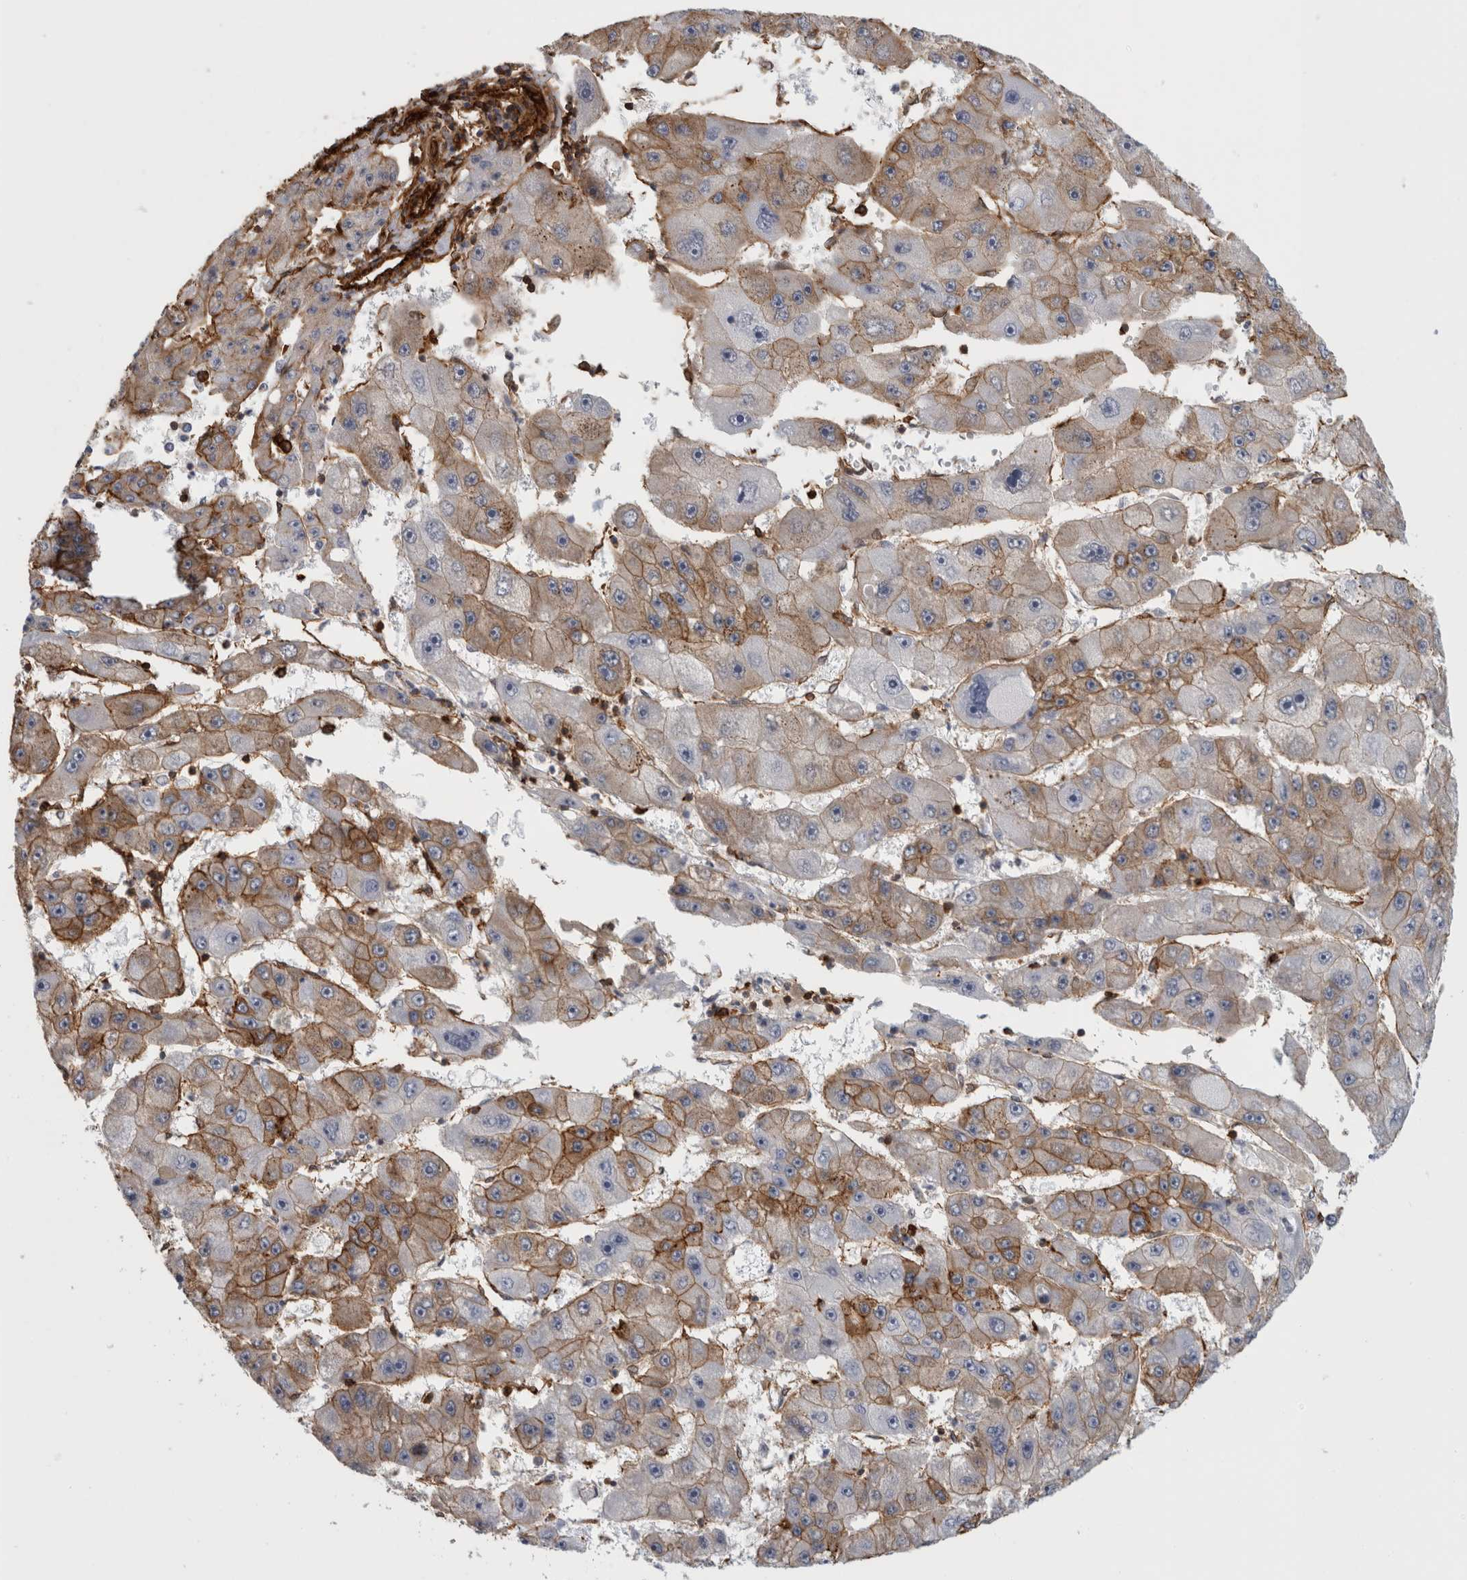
{"staining": {"intensity": "moderate", "quantity": "25%-75%", "location": "cytoplasmic/membranous"}, "tissue": "liver cancer", "cell_type": "Tumor cells", "image_type": "cancer", "snomed": [{"axis": "morphology", "description": "Carcinoma, Hepatocellular, NOS"}, {"axis": "topography", "description": "Liver"}], "caption": "Liver hepatocellular carcinoma stained for a protein (brown) reveals moderate cytoplasmic/membranous positive expression in approximately 25%-75% of tumor cells.", "gene": "AHNAK", "patient": {"sex": "female", "age": 61}}